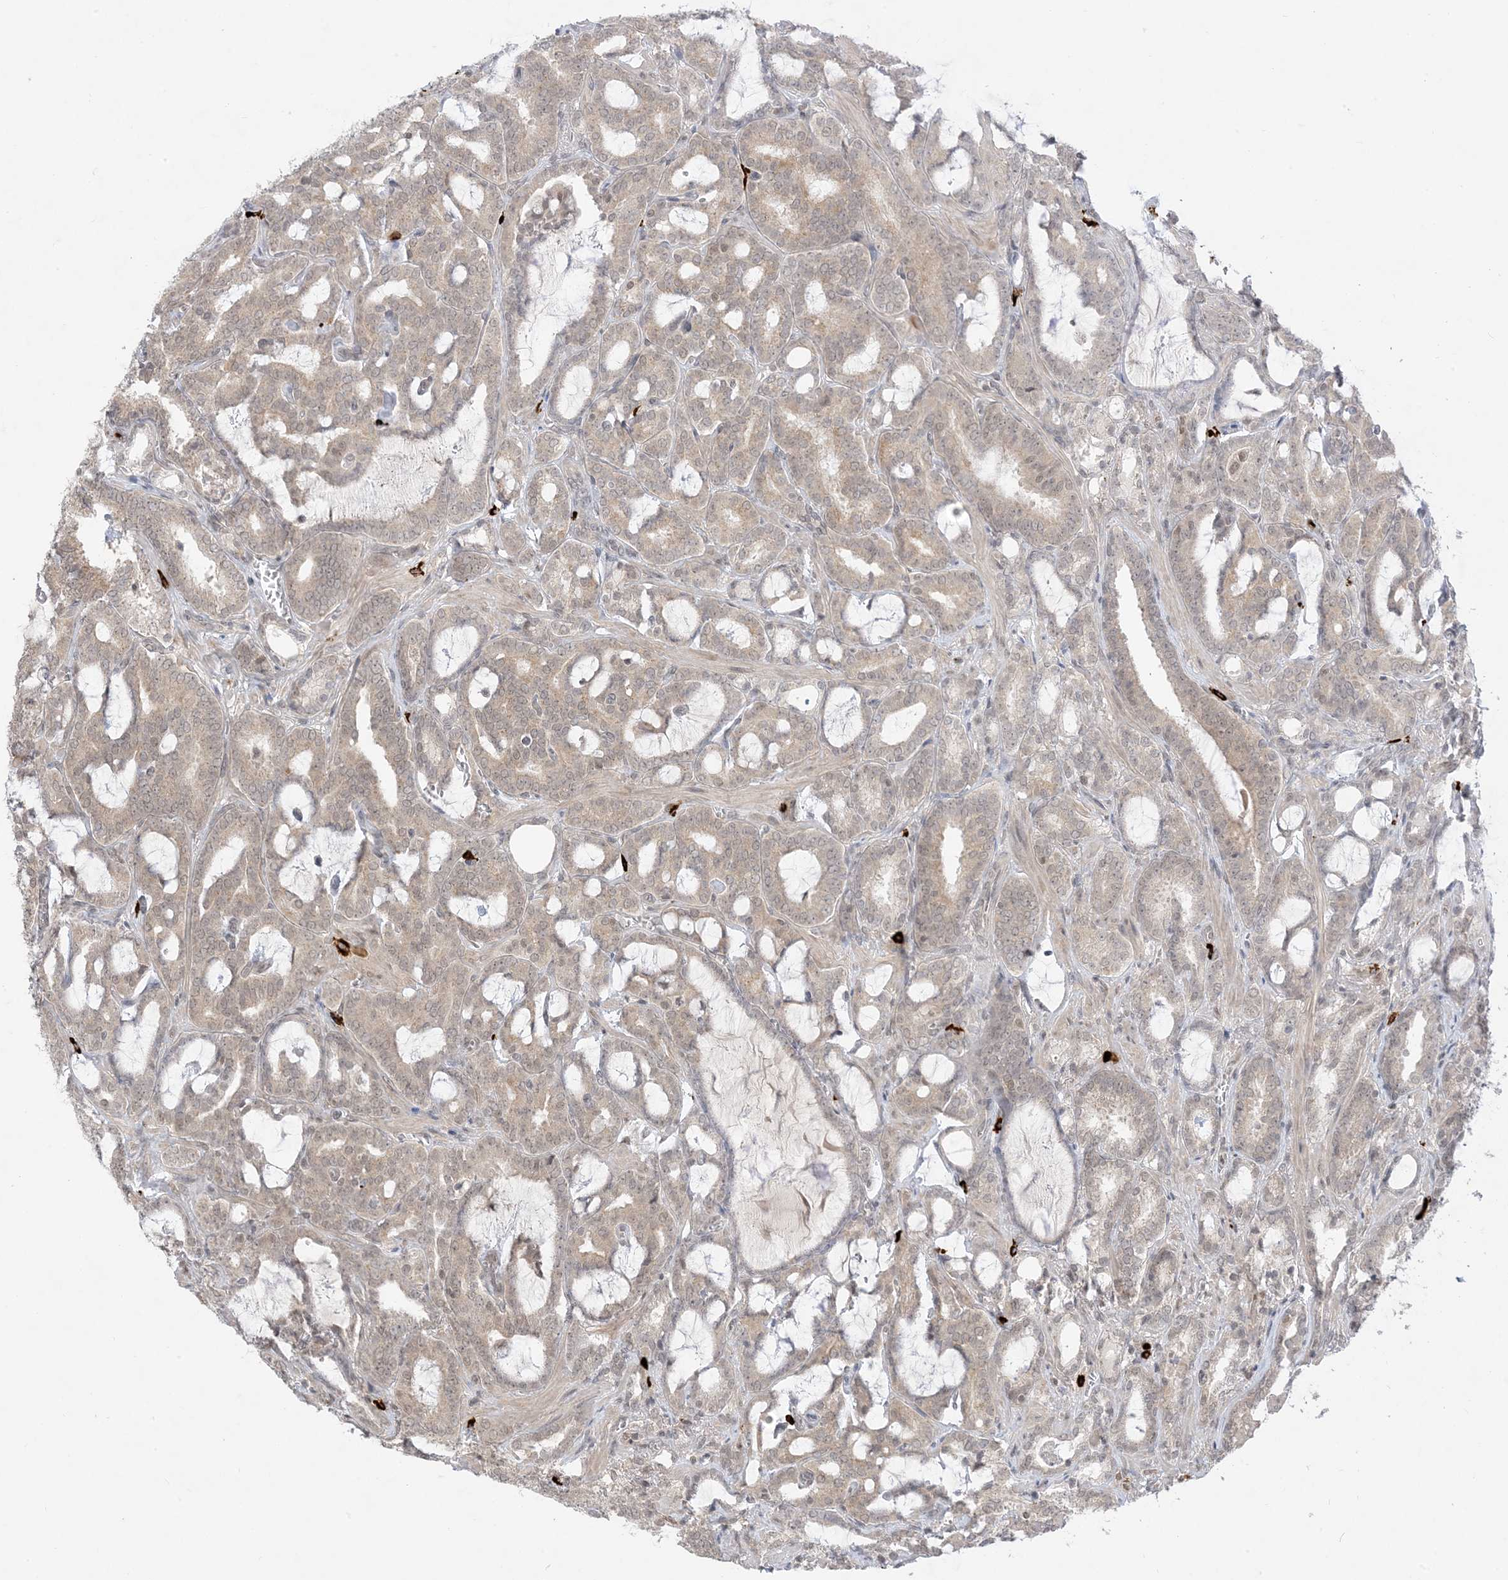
{"staining": {"intensity": "weak", "quantity": "25%-75%", "location": "cytoplasmic/membranous"}, "tissue": "prostate cancer", "cell_type": "Tumor cells", "image_type": "cancer", "snomed": [{"axis": "morphology", "description": "Adenocarcinoma, High grade"}, {"axis": "topography", "description": "Prostate and seminal vesicle, NOS"}], "caption": "Immunohistochemical staining of prostate high-grade adenocarcinoma demonstrates weak cytoplasmic/membranous protein expression in about 25%-75% of tumor cells. The staining is performed using DAB brown chromogen to label protein expression. The nuclei are counter-stained blue using hematoxylin.", "gene": "RANBP9", "patient": {"sex": "male", "age": 67}}